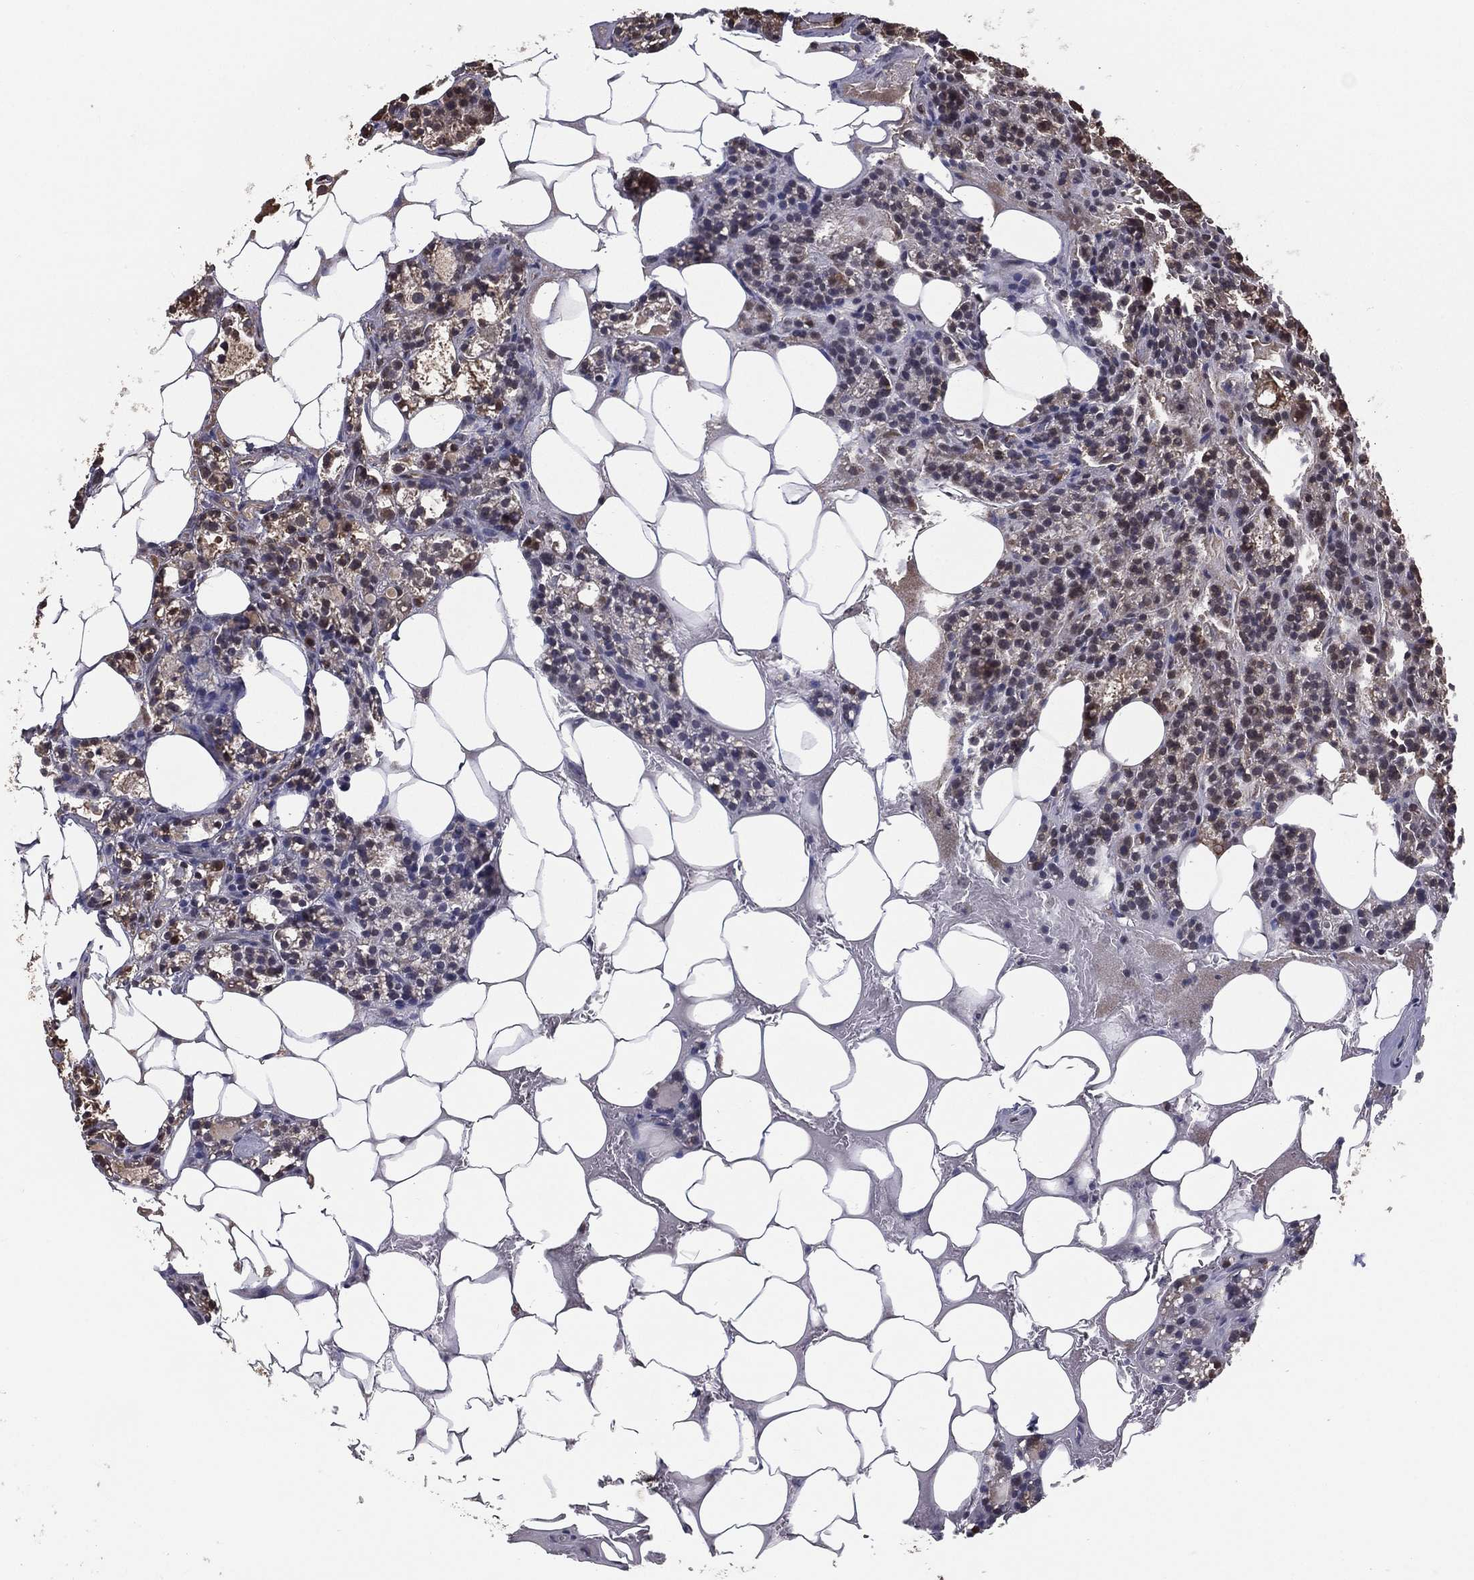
{"staining": {"intensity": "negative", "quantity": "none", "location": "none"}, "tissue": "parathyroid gland", "cell_type": "Glandular cells", "image_type": "normal", "snomed": [{"axis": "morphology", "description": "Normal tissue, NOS"}, {"axis": "topography", "description": "Parathyroid gland"}], "caption": "Immunohistochemistry image of normal human parathyroid gland stained for a protein (brown), which demonstrates no expression in glandular cells.", "gene": "ENSG00000288684", "patient": {"sex": "female", "age": 83}}